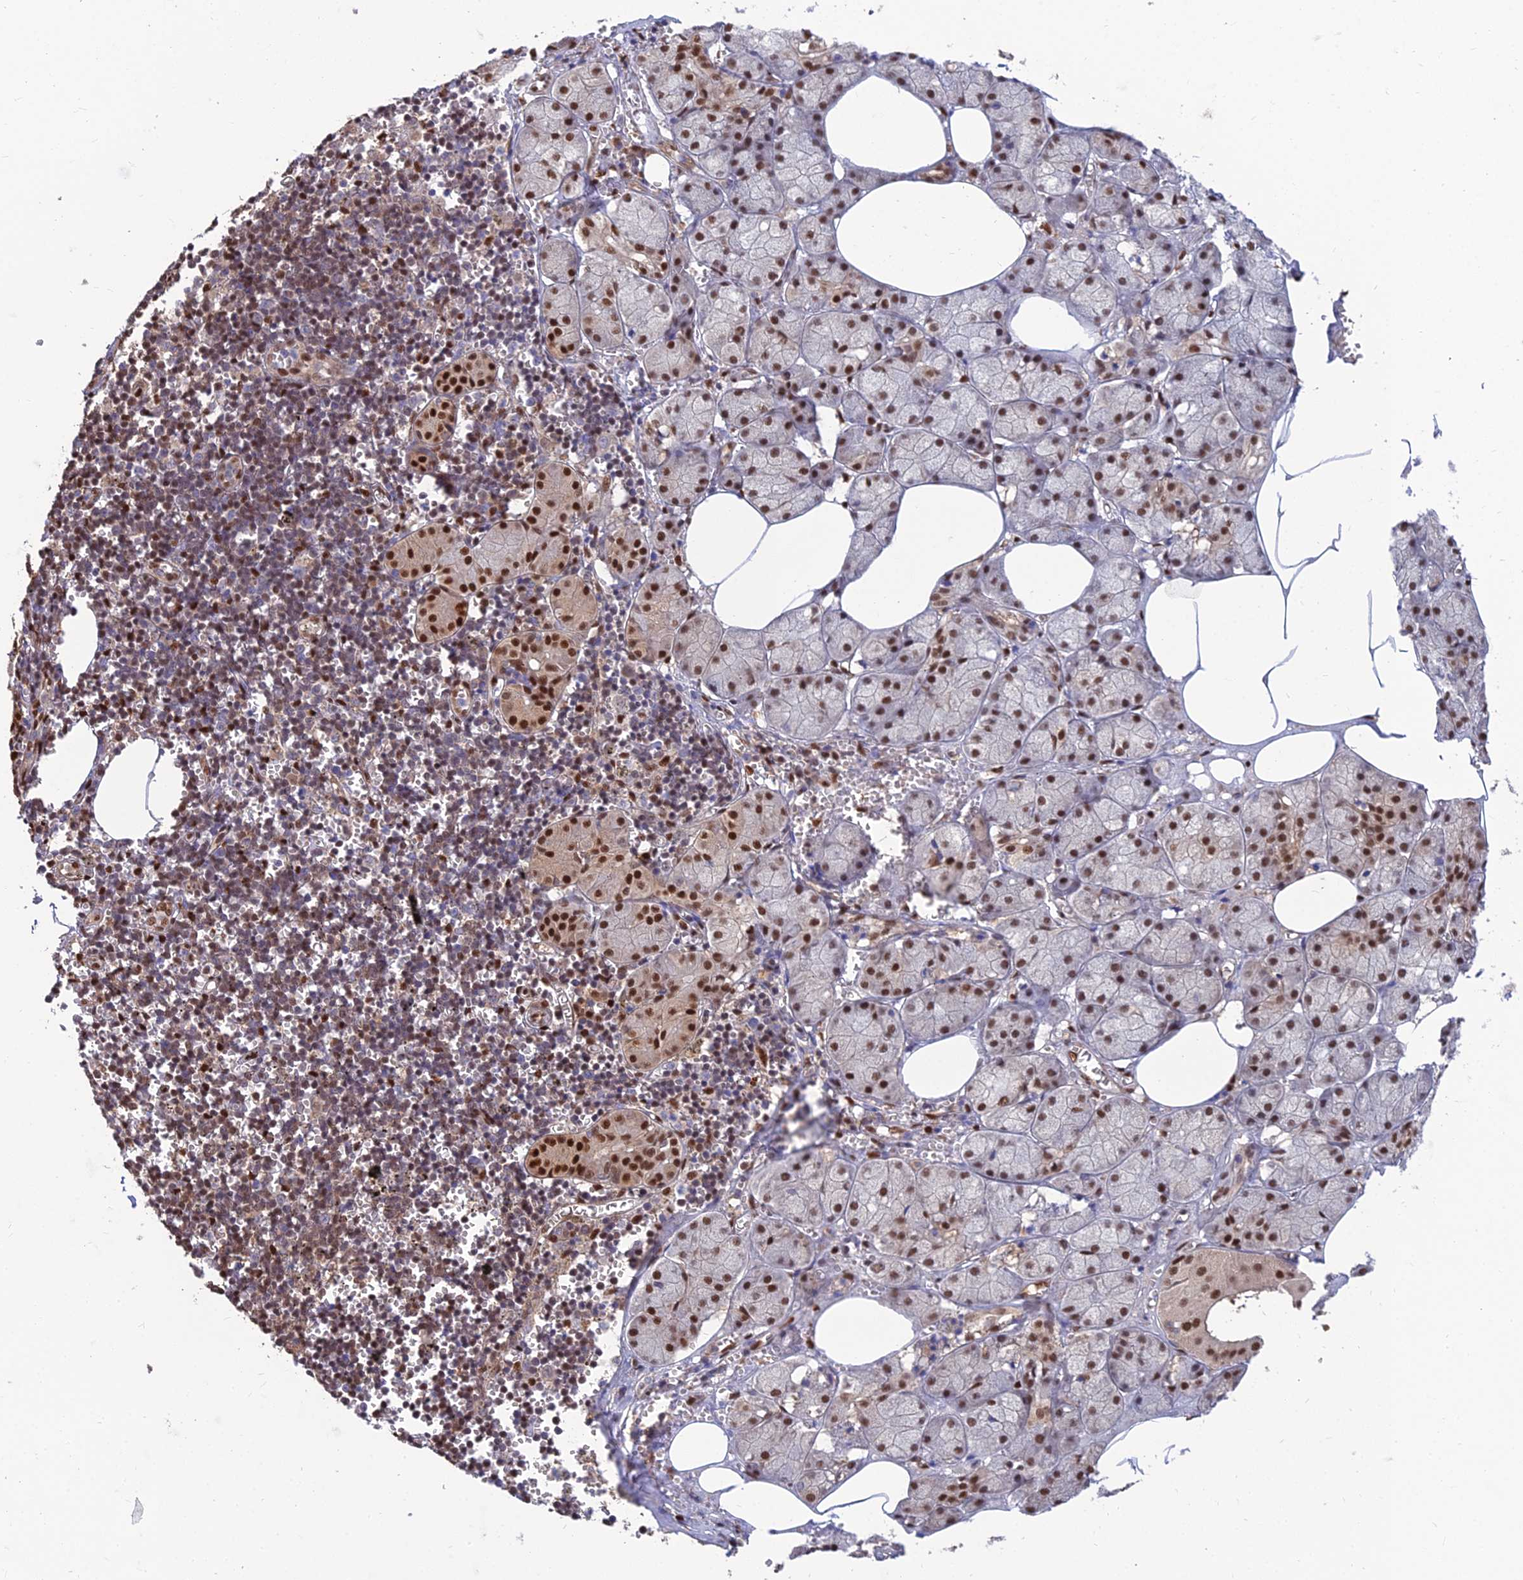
{"staining": {"intensity": "strong", "quantity": ">75%", "location": "nuclear"}, "tissue": "salivary gland", "cell_type": "Glandular cells", "image_type": "normal", "snomed": [{"axis": "morphology", "description": "Normal tissue, NOS"}, {"axis": "topography", "description": "Salivary gland"}], "caption": "A brown stain shows strong nuclear staining of a protein in glandular cells of unremarkable human salivary gland.", "gene": "DNPEP", "patient": {"sex": "male", "age": 62}}